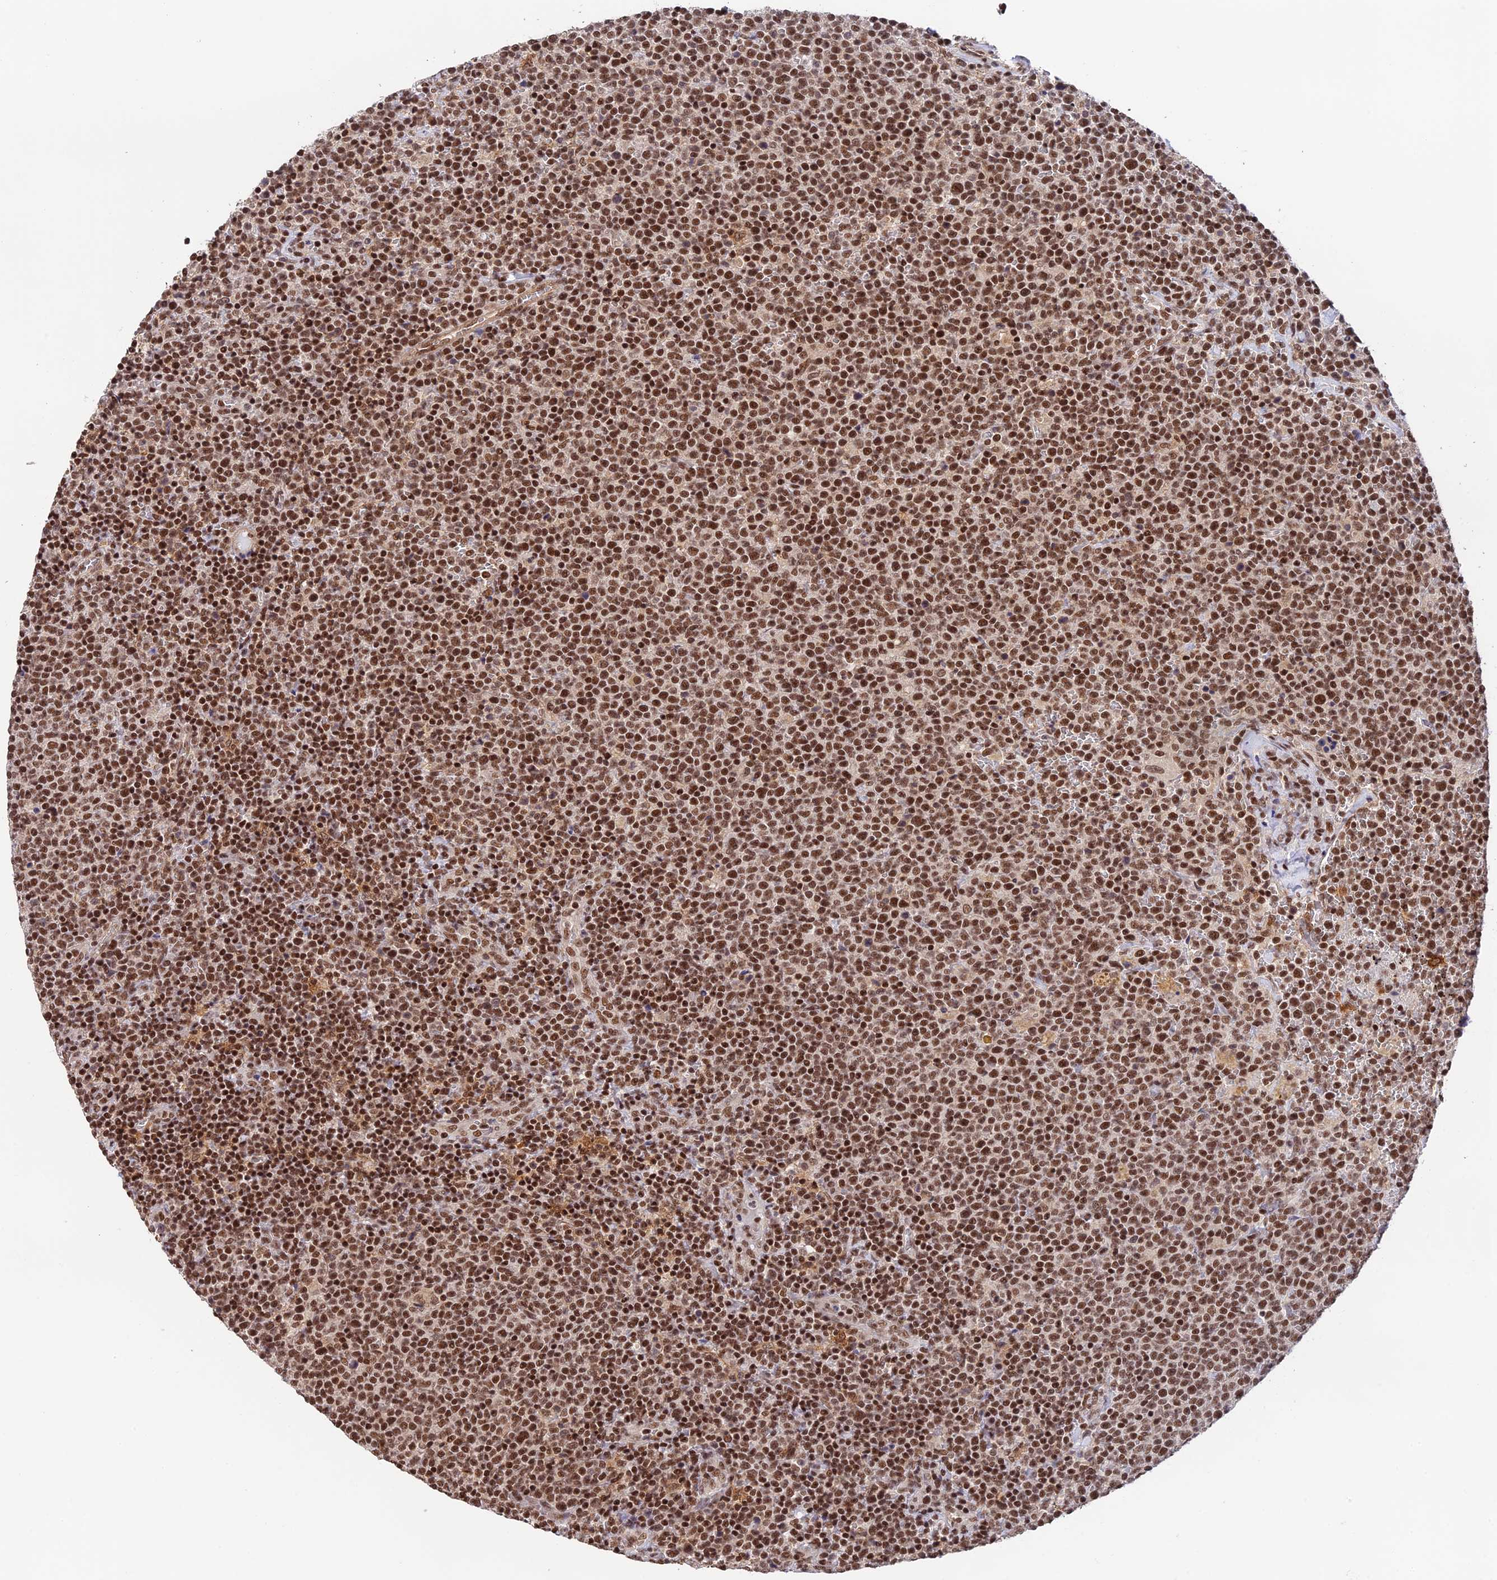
{"staining": {"intensity": "strong", "quantity": ">75%", "location": "nuclear"}, "tissue": "lymphoma", "cell_type": "Tumor cells", "image_type": "cancer", "snomed": [{"axis": "morphology", "description": "Malignant lymphoma, non-Hodgkin's type, High grade"}, {"axis": "topography", "description": "Lymph node"}], "caption": "A brown stain shows strong nuclear staining of a protein in malignant lymphoma, non-Hodgkin's type (high-grade) tumor cells.", "gene": "THAP11", "patient": {"sex": "male", "age": 61}}